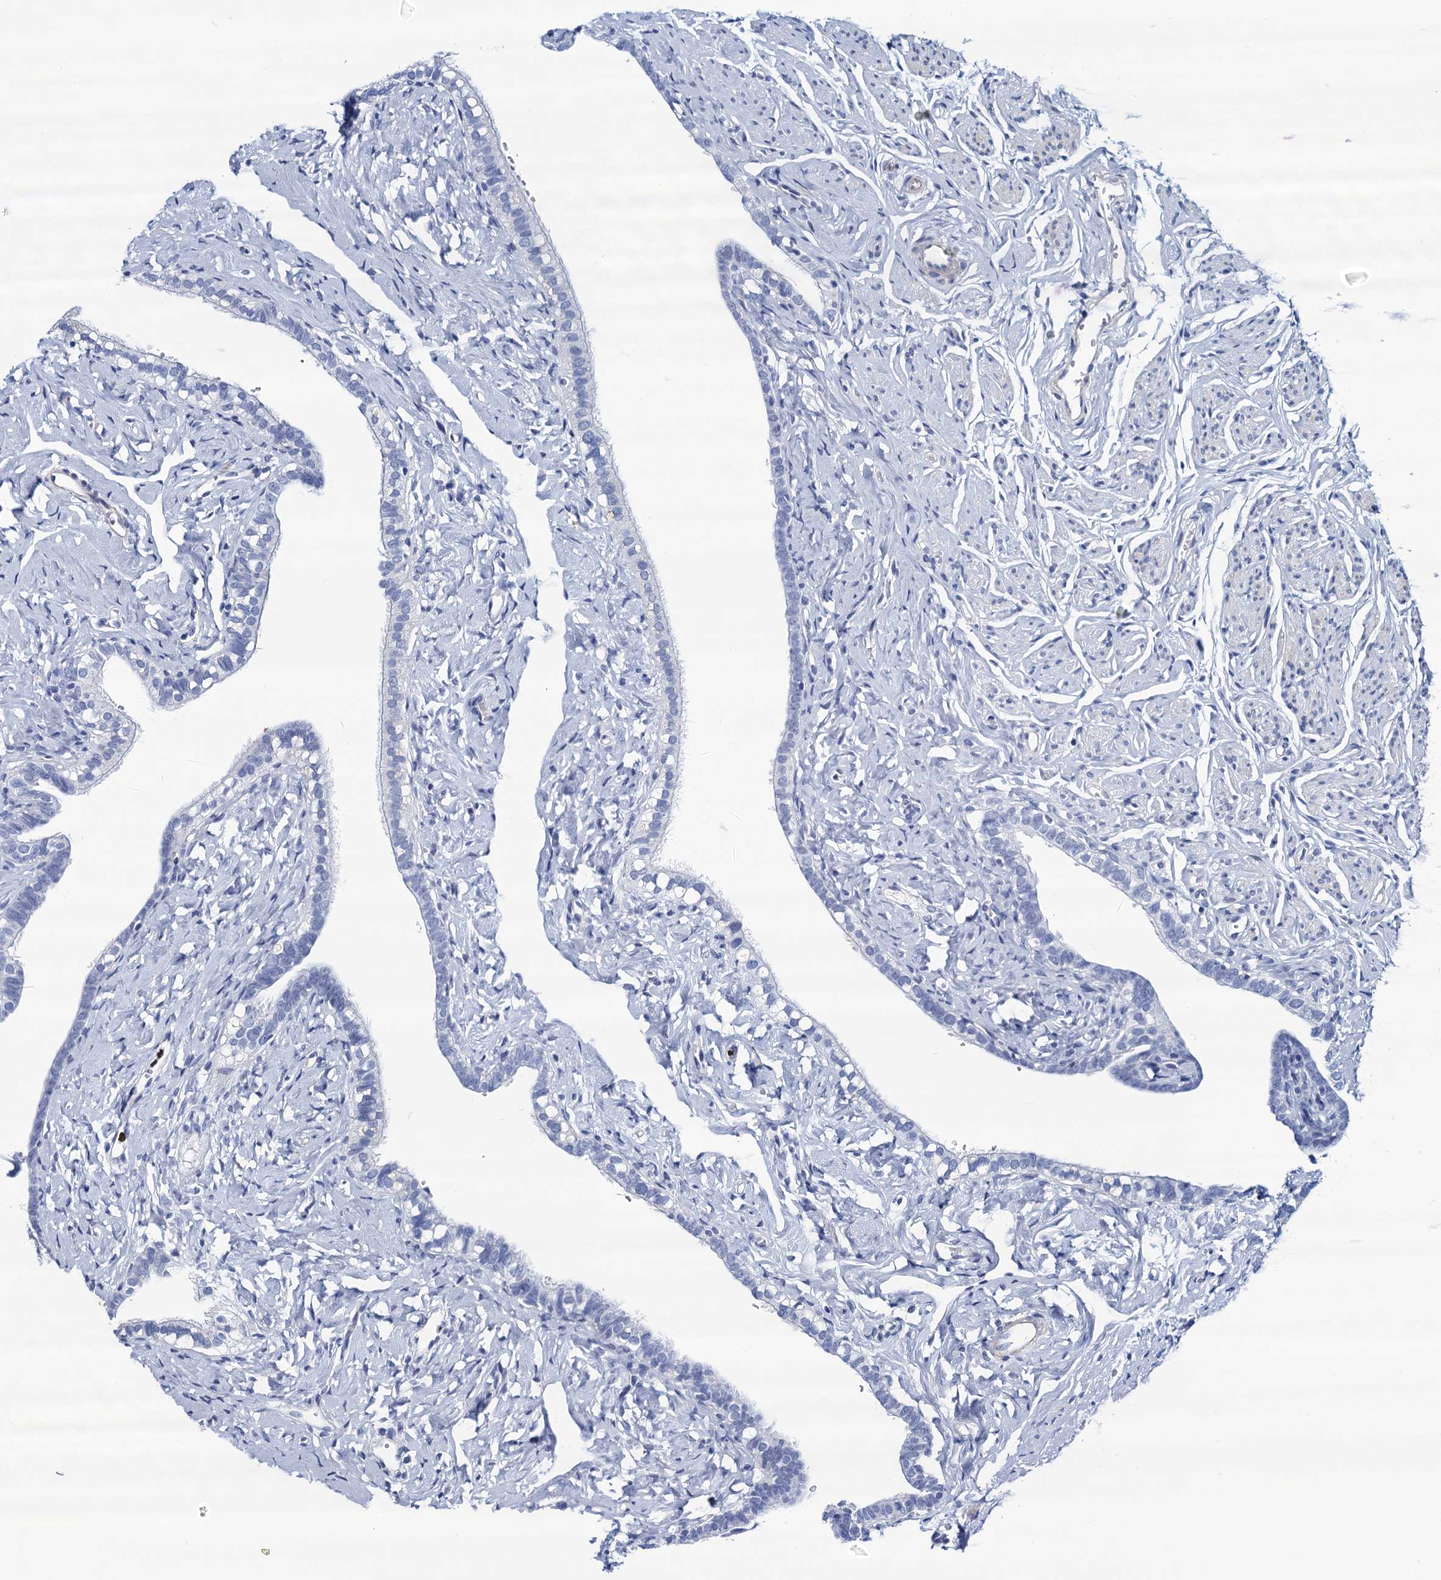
{"staining": {"intensity": "negative", "quantity": "none", "location": "none"}, "tissue": "fallopian tube", "cell_type": "Glandular cells", "image_type": "normal", "snomed": [{"axis": "morphology", "description": "Normal tissue, NOS"}, {"axis": "topography", "description": "Fallopian tube"}], "caption": "Immunohistochemical staining of benign human fallopian tube demonstrates no significant staining in glandular cells.", "gene": "RHCG", "patient": {"sex": "female", "age": 66}}